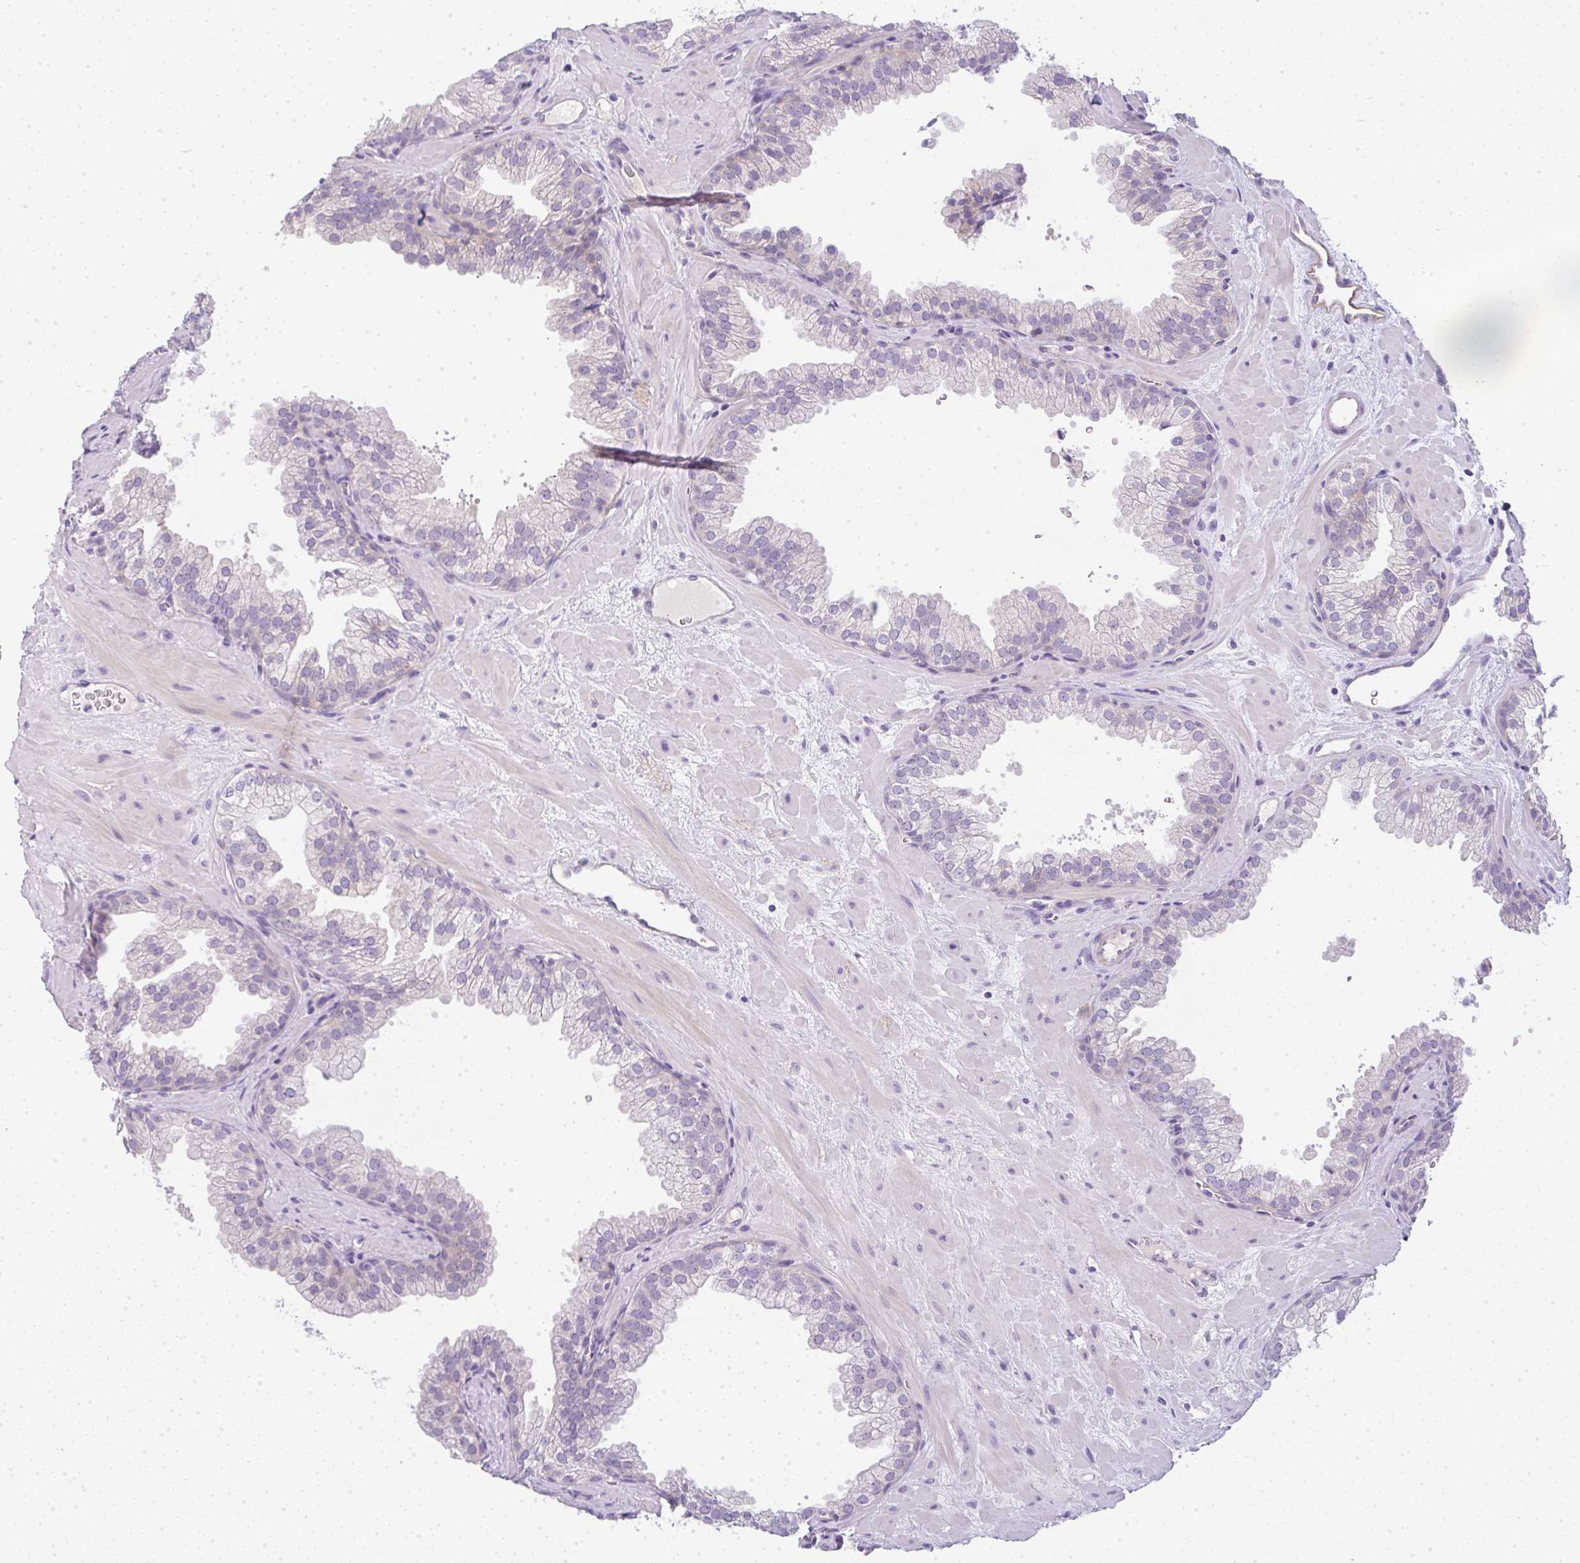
{"staining": {"intensity": "negative", "quantity": "none", "location": "none"}, "tissue": "prostate", "cell_type": "Glandular cells", "image_type": "normal", "snomed": [{"axis": "morphology", "description": "Normal tissue, NOS"}, {"axis": "topography", "description": "Prostate"}], "caption": "This is a micrograph of immunohistochemistry (IHC) staining of unremarkable prostate, which shows no expression in glandular cells. The staining was performed using DAB to visualize the protein expression in brown, while the nuclei were stained in blue with hematoxylin (Magnification: 20x).", "gene": "LPAR4", "patient": {"sex": "male", "age": 37}}